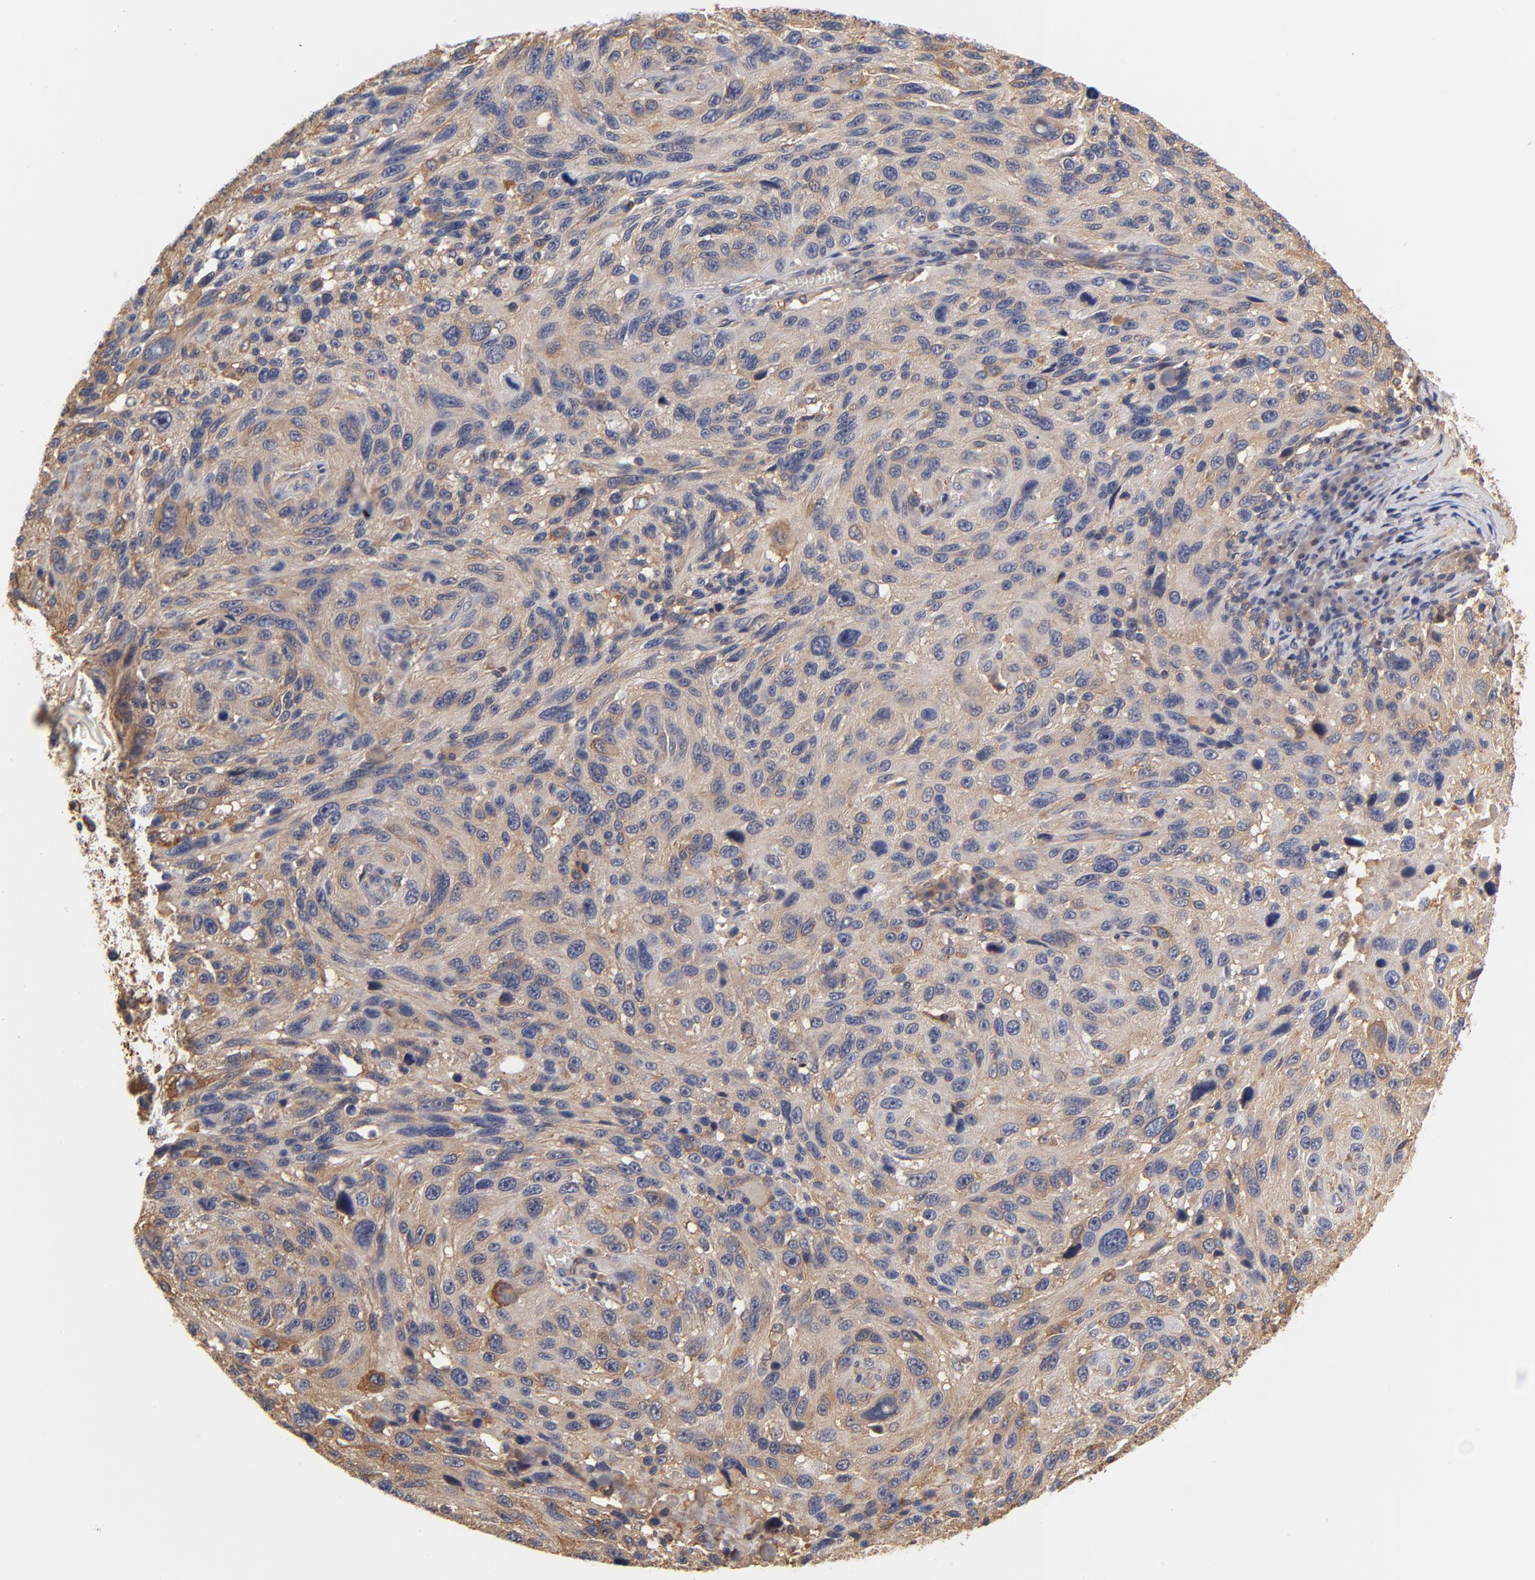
{"staining": {"intensity": "weak", "quantity": "25%-75%", "location": "cytoplasmic/membranous"}, "tissue": "melanoma", "cell_type": "Tumor cells", "image_type": "cancer", "snomed": [{"axis": "morphology", "description": "Malignant melanoma, NOS"}, {"axis": "topography", "description": "Skin"}], "caption": "IHC image of neoplastic tissue: human melanoma stained using immunohistochemistry (IHC) displays low levels of weak protein expression localized specifically in the cytoplasmic/membranous of tumor cells, appearing as a cytoplasmic/membranous brown color.", "gene": "FCMR", "patient": {"sex": "male", "age": 53}}